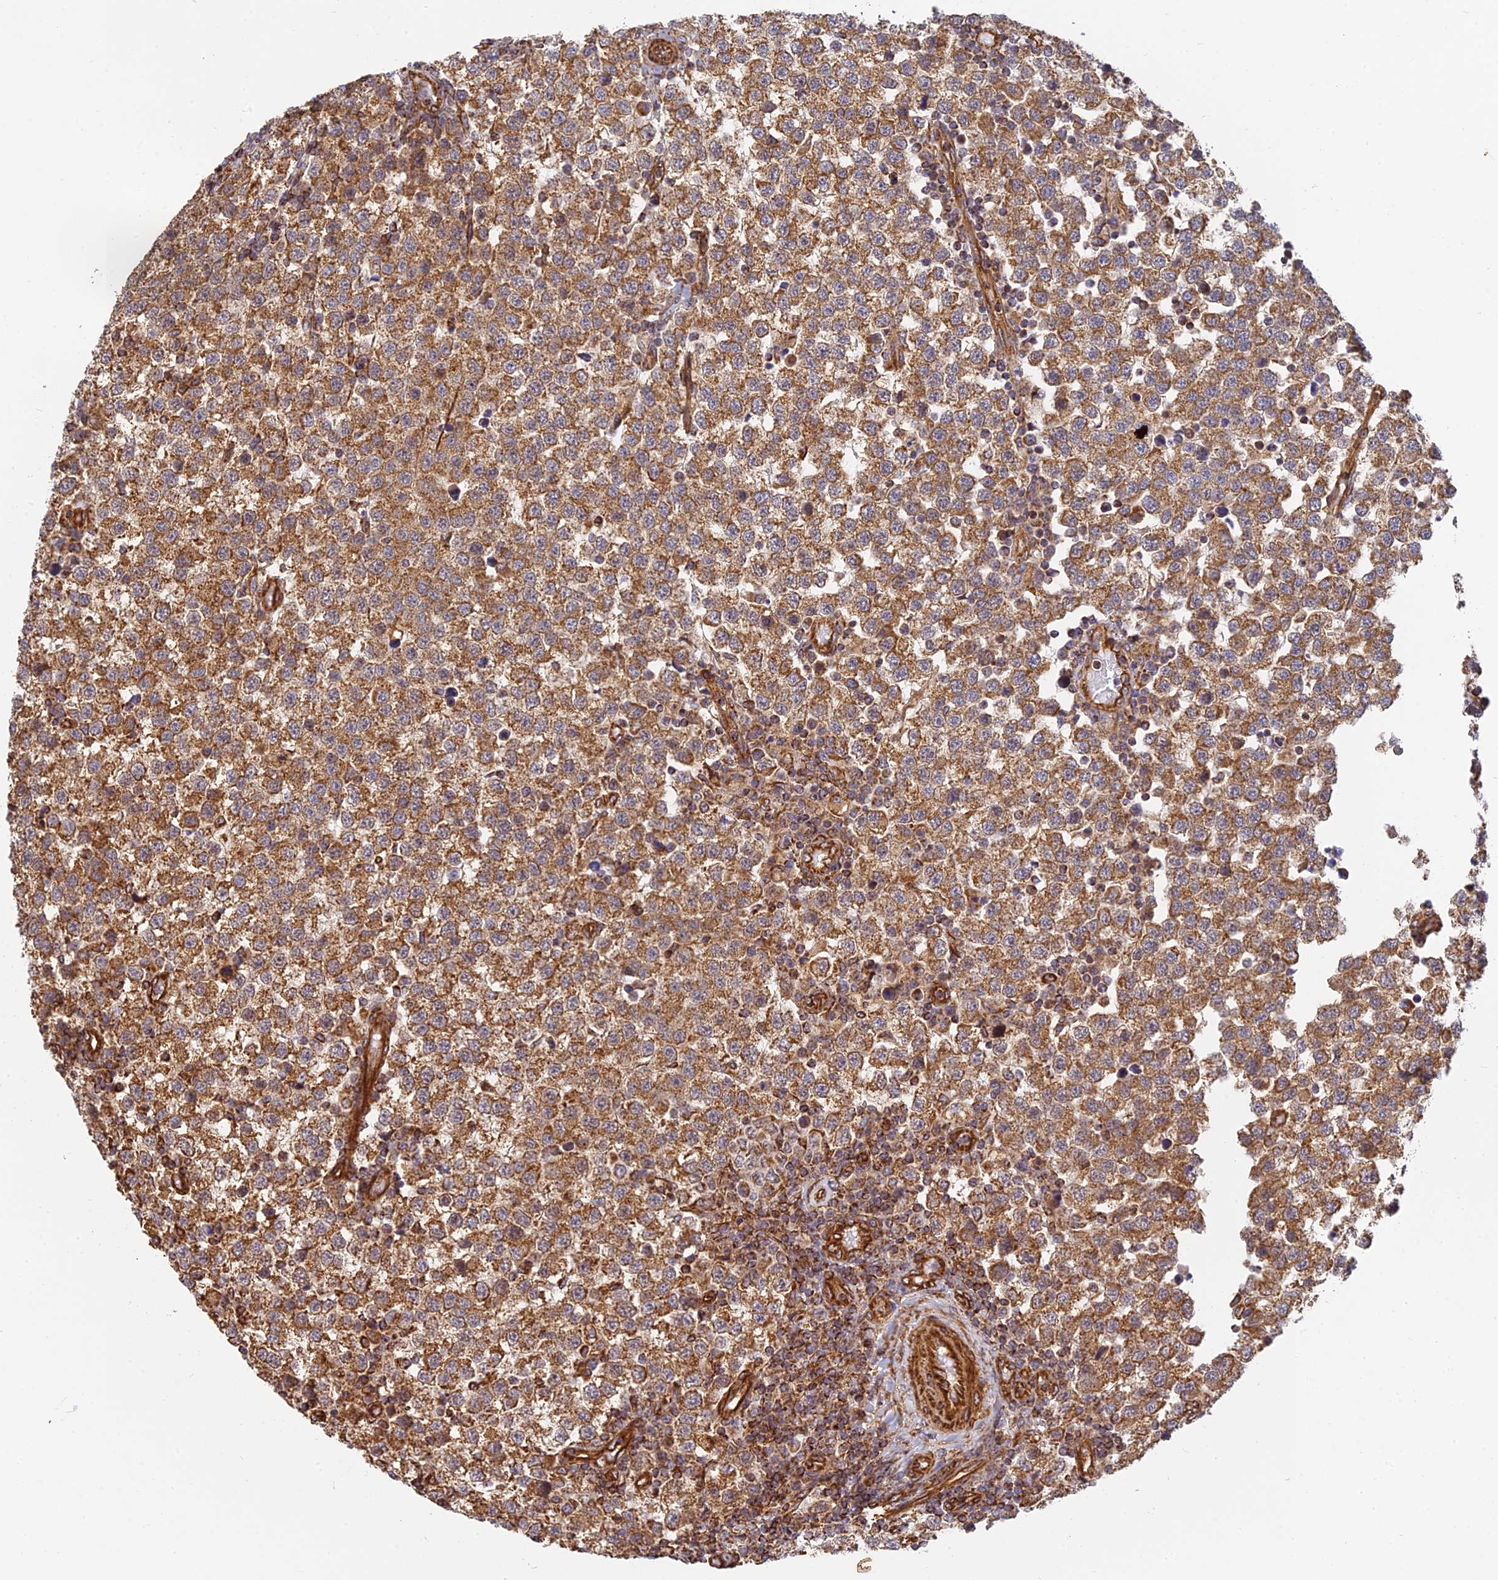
{"staining": {"intensity": "moderate", "quantity": ">75%", "location": "cytoplasmic/membranous"}, "tissue": "testis cancer", "cell_type": "Tumor cells", "image_type": "cancer", "snomed": [{"axis": "morphology", "description": "Seminoma, NOS"}, {"axis": "topography", "description": "Testis"}], "caption": "Testis cancer was stained to show a protein in brown. There is medium levels of moderate cytoplasmic/membranous expression in about >75% of tumor cells.", "gene": "DSTYK", "patient": {"sex": "male", "age": 34}}